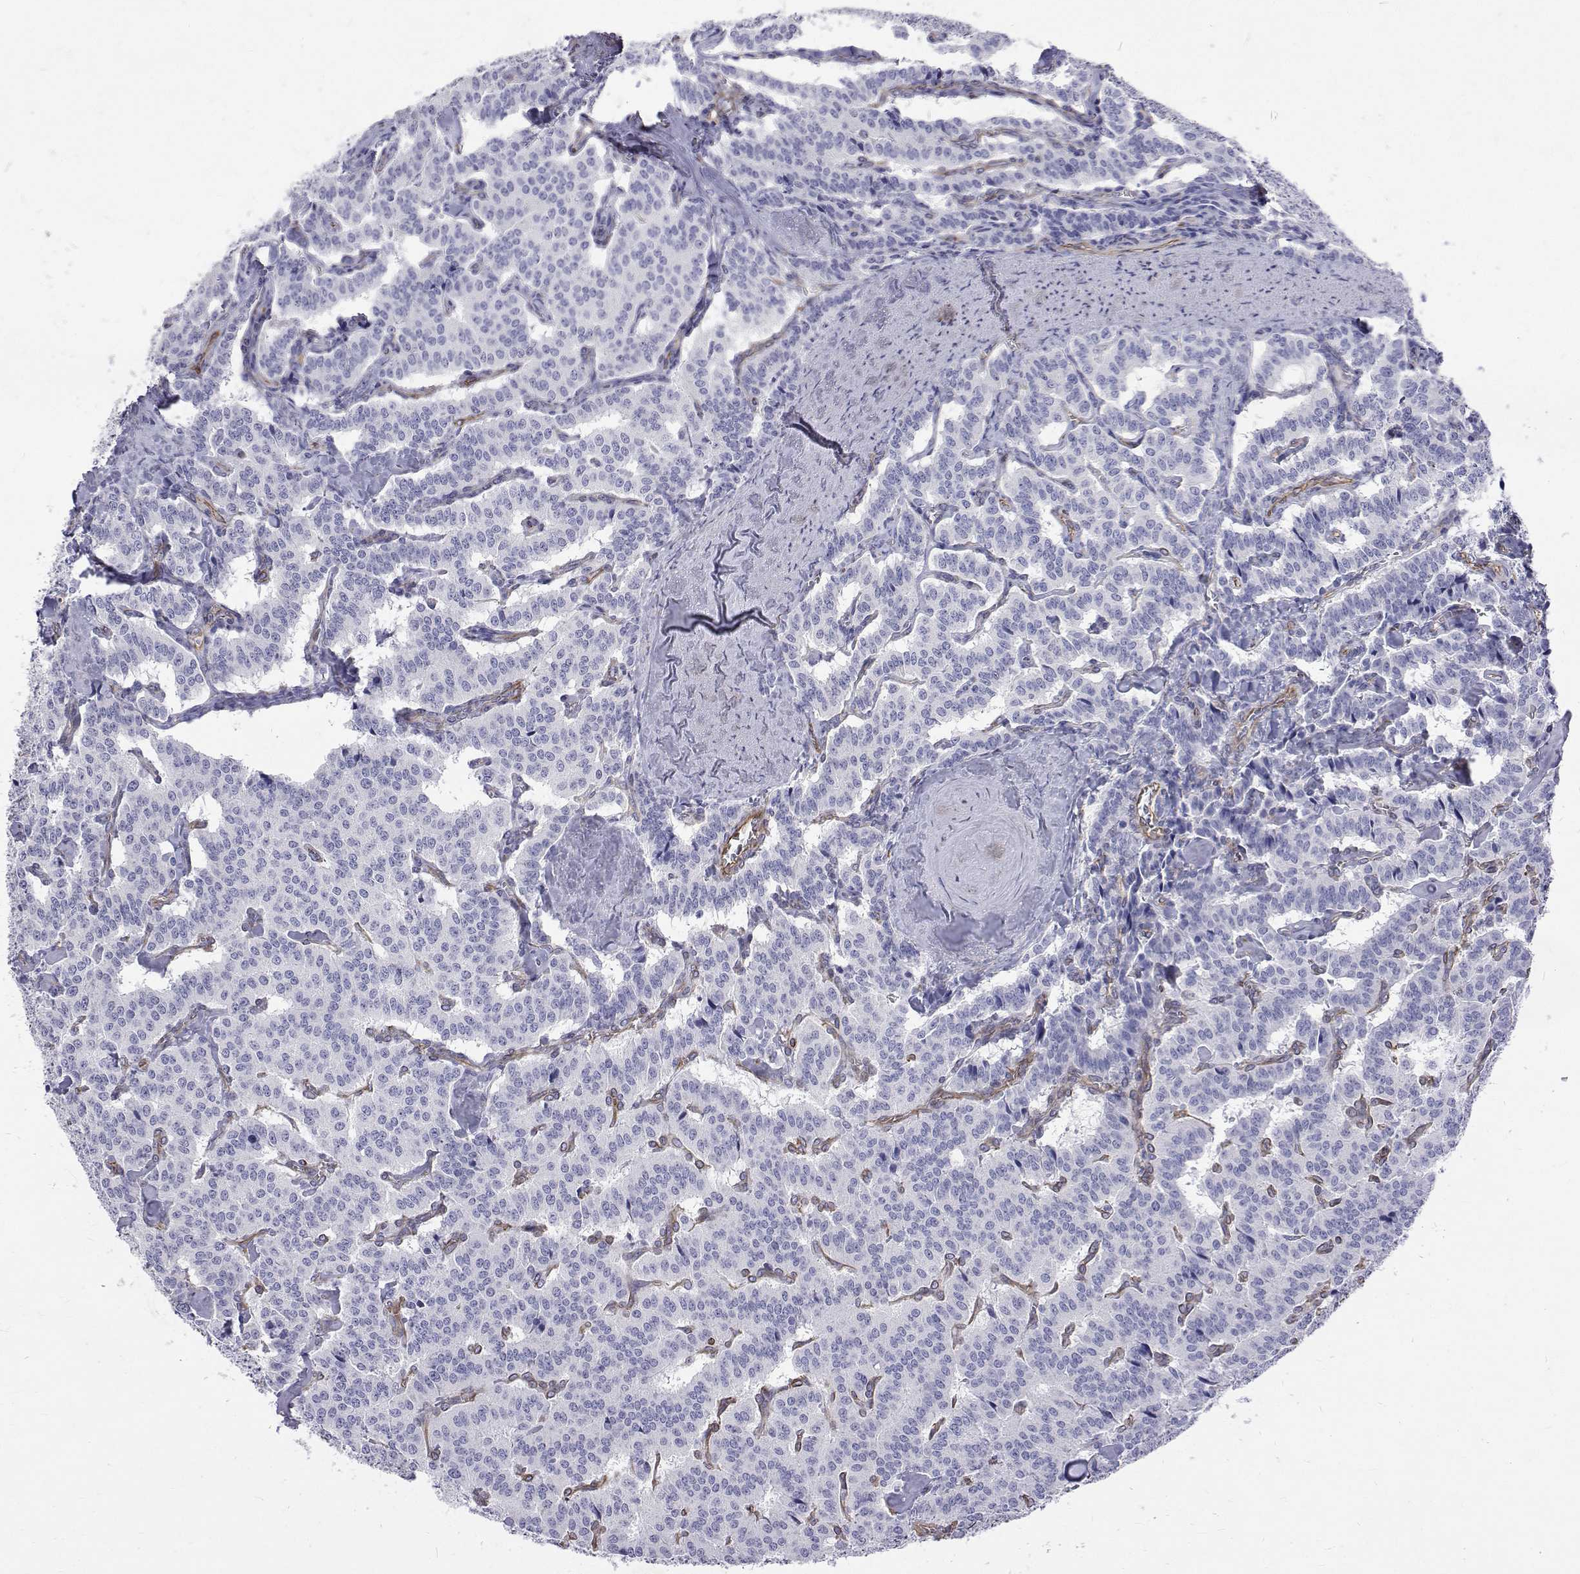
{"staining": {"intensity": "negative", "quantity": "none", "location": "none"}, "tissue": "carcinoid", "cell_type": "Tumor cells", "image_type": "cancer", "snomed": [{"axis": "morphology", "description": "Carcinoid, malignant, NOS"}, {"axis": "topography", "description": "Lung"}], "caption": "A high-resolution micrograph shows immunohistochemistry (IHC) staining of carcinoid (malignant), which reveals no significant expression in tumor cells. (DAB IHC visualized using brightfield microscopy, high magnification).", "gene": "OPRPN", "patient": {"sex": "female", "age": 46}}